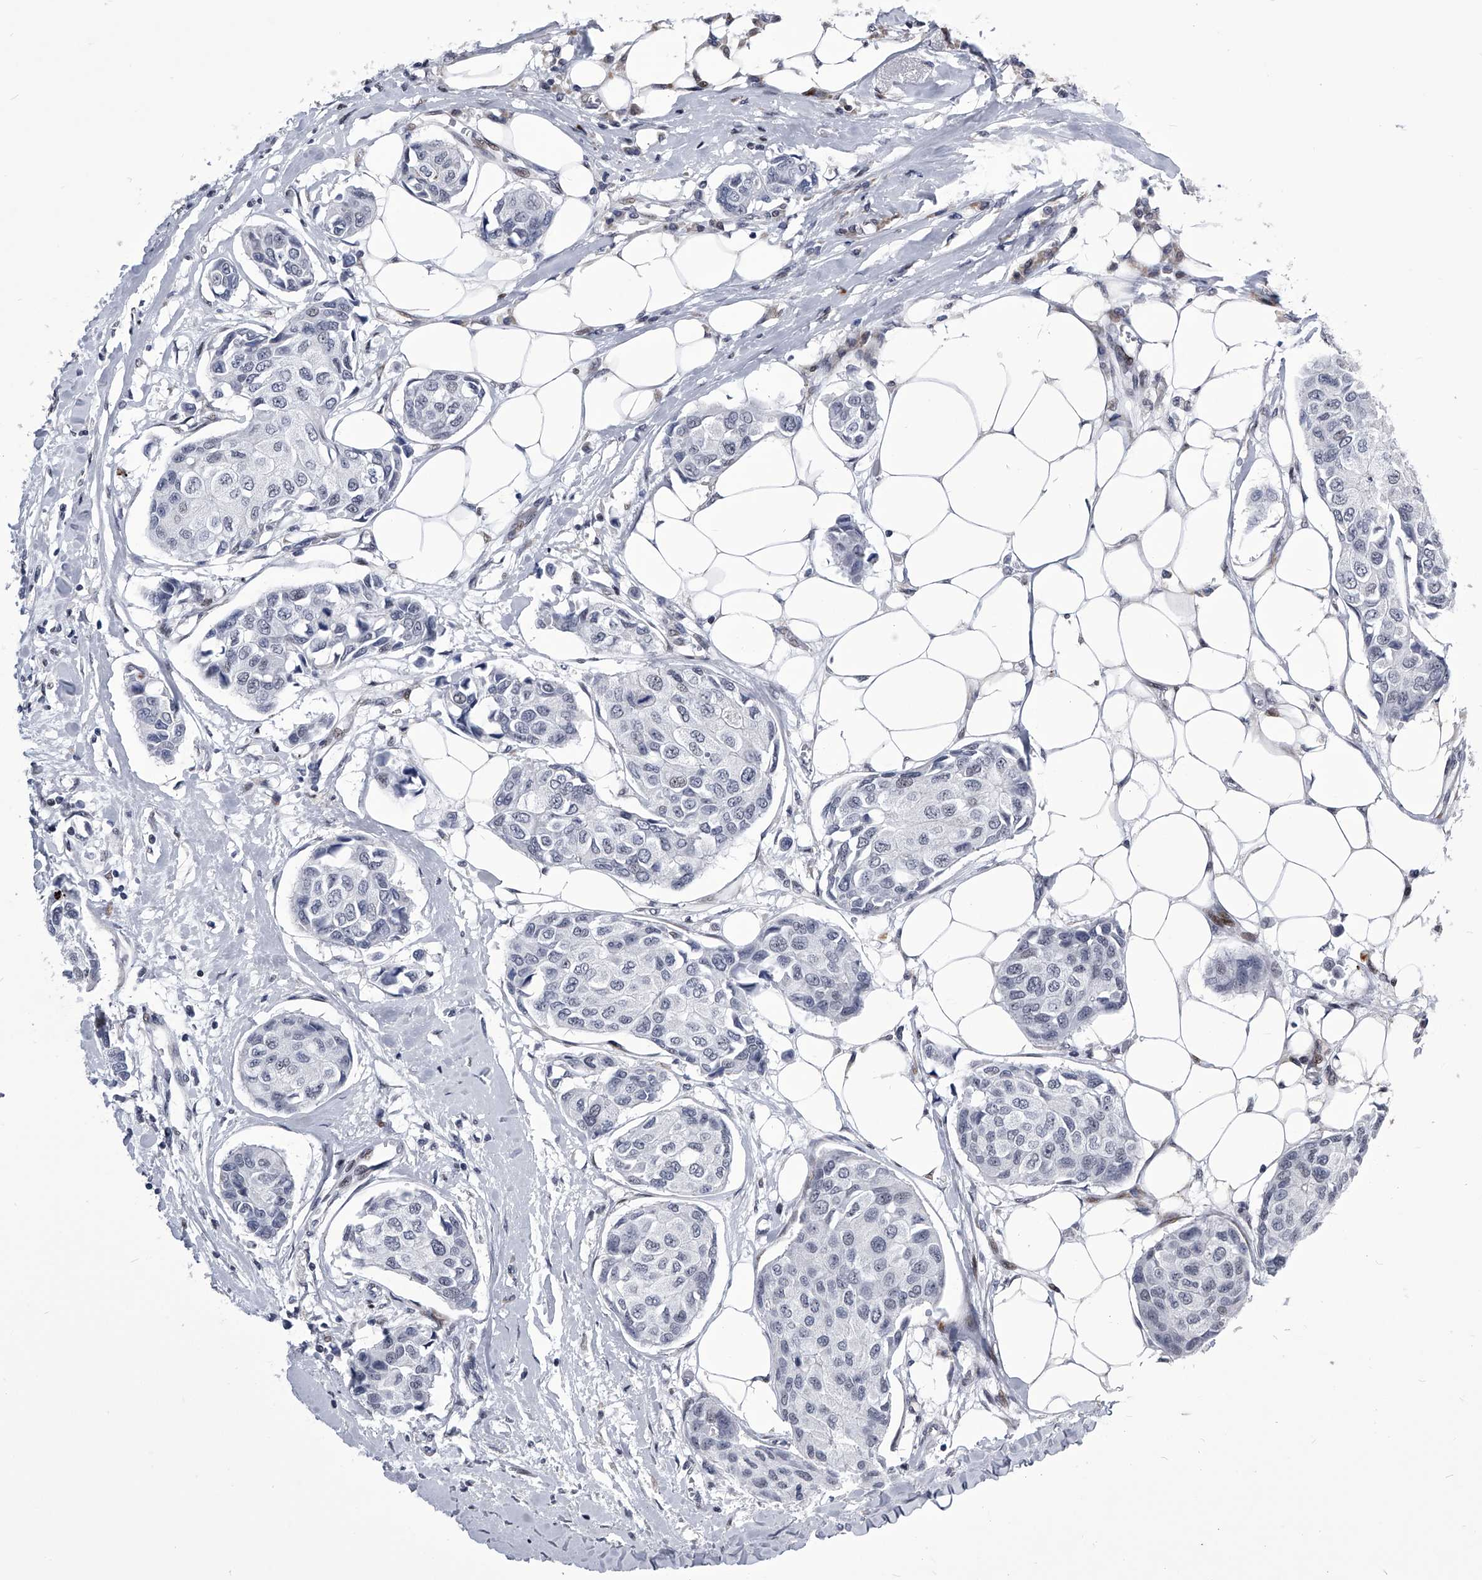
{"staining": {"intensity": "negative", "quantity": "none", "location": "none"}, "tissue": "breast cancer", "cell_type": "Tumor cells", "image_type": "cancer", "snomed": [{"axis": "morphology", "description": "Duct carcinoma"}, {"axis": "topography", "description": "Breast"}], "caption": "Immunohistochemistry histopathology image of human breast invasive ductal carcinoma stained for a protein (brown), which exhibits no expression in tumor cells.", "gene": "CMTR1", "patient": {"sex": "female", "age": 80}}